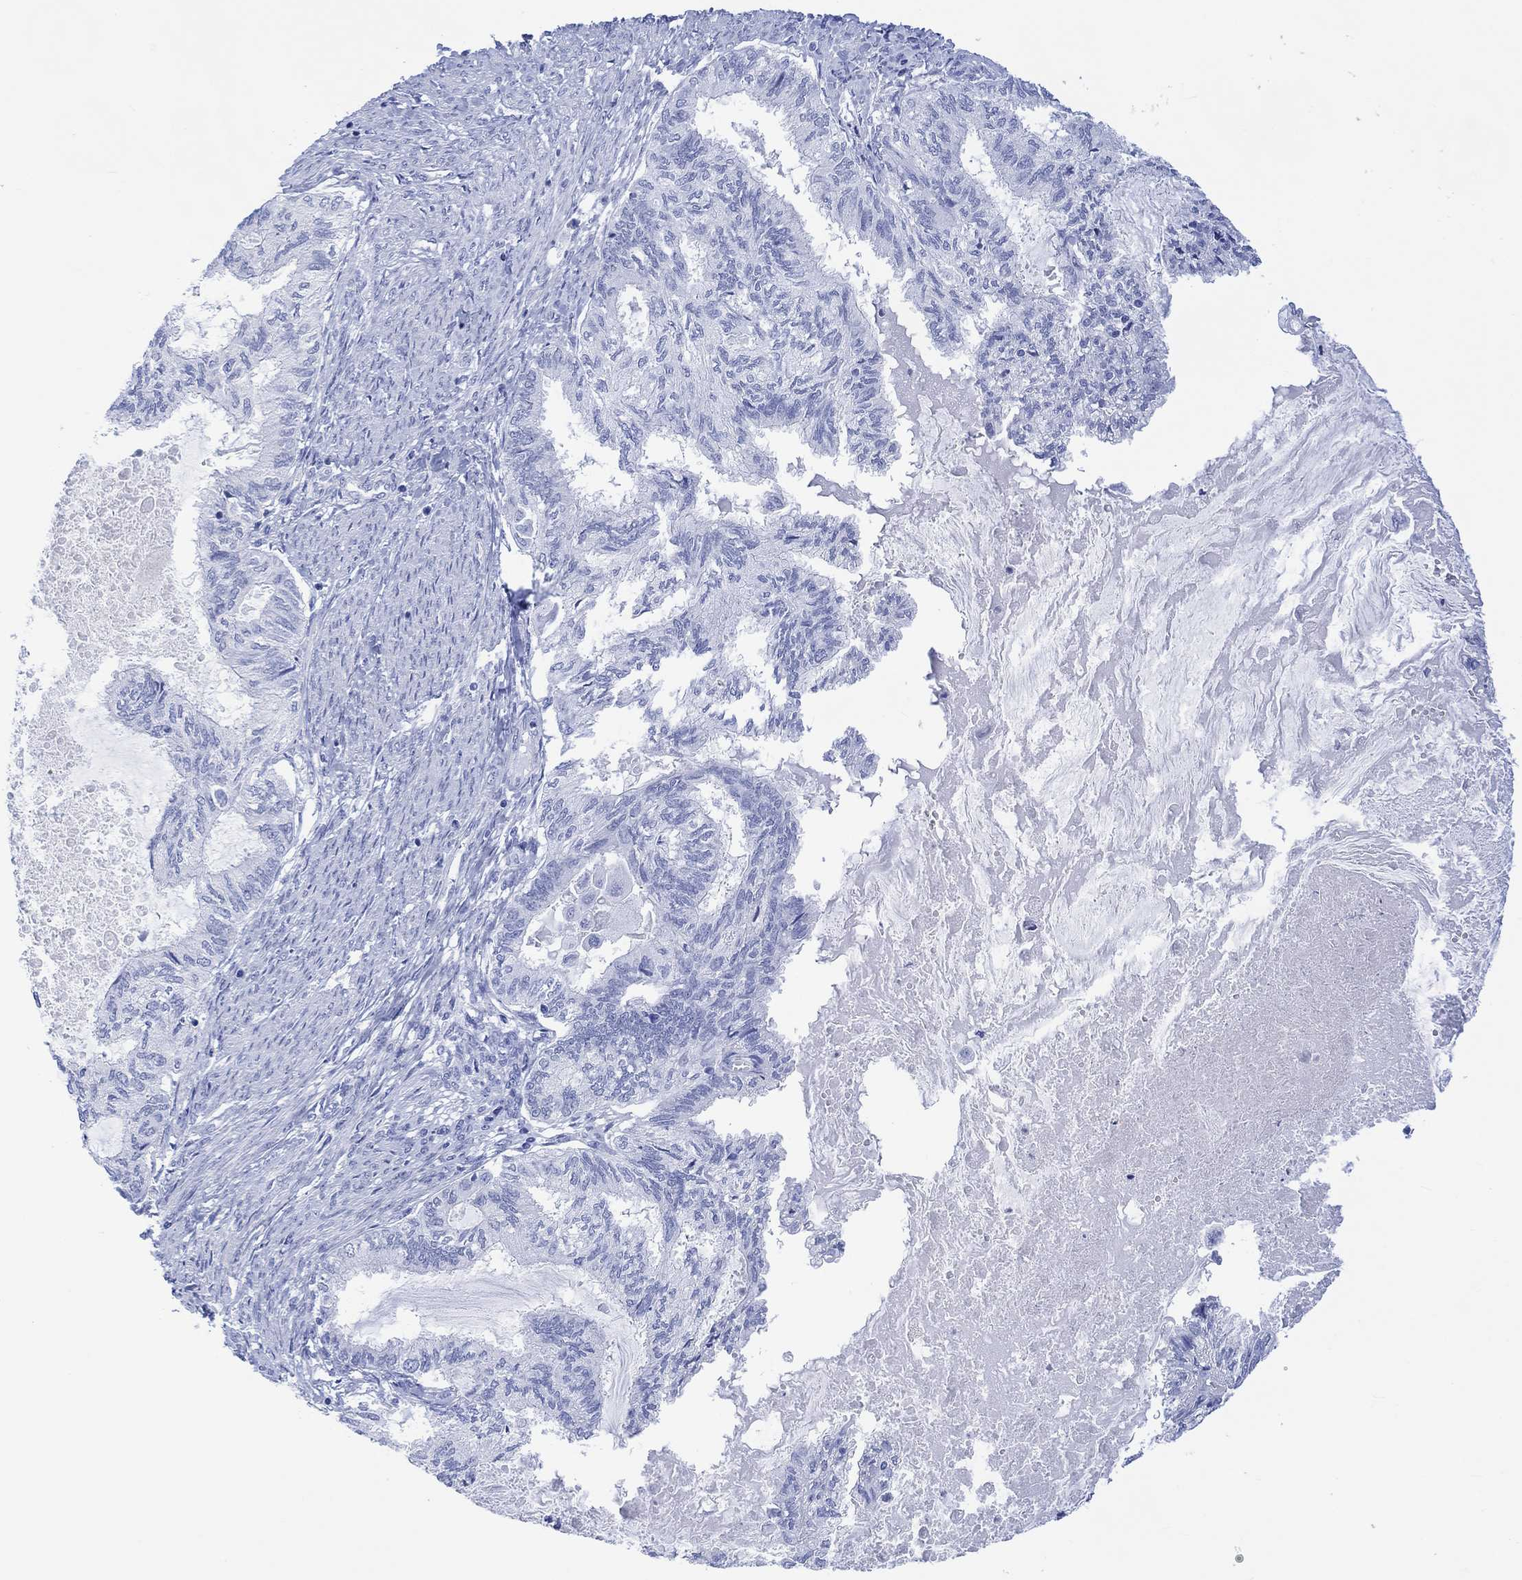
{"staining": {"intensity": "negative", "quantity": "none", "location": "none"}, "tissue": "endometrial cancer", "cell_type": "Tumor cells", "image_type": "cancer", "snomed": [{"axis": "morphology", "description": "Adenocarcinoma, NOS"}, {"axis": "topography", "description": "Endometrium"}], "caption": "This image is of endometrial cancer (adenocarcinoma) stained with immunohistochemistry (IHC) to label a protein in brown with the nuclei are counter-stained blue. There is no positivity in tumor cells. (DAB (3,3'-diaminobenzidine) IHC, high magnification).", "gene": "CELF4", "patient": {"sex": "female", "age": 86}}